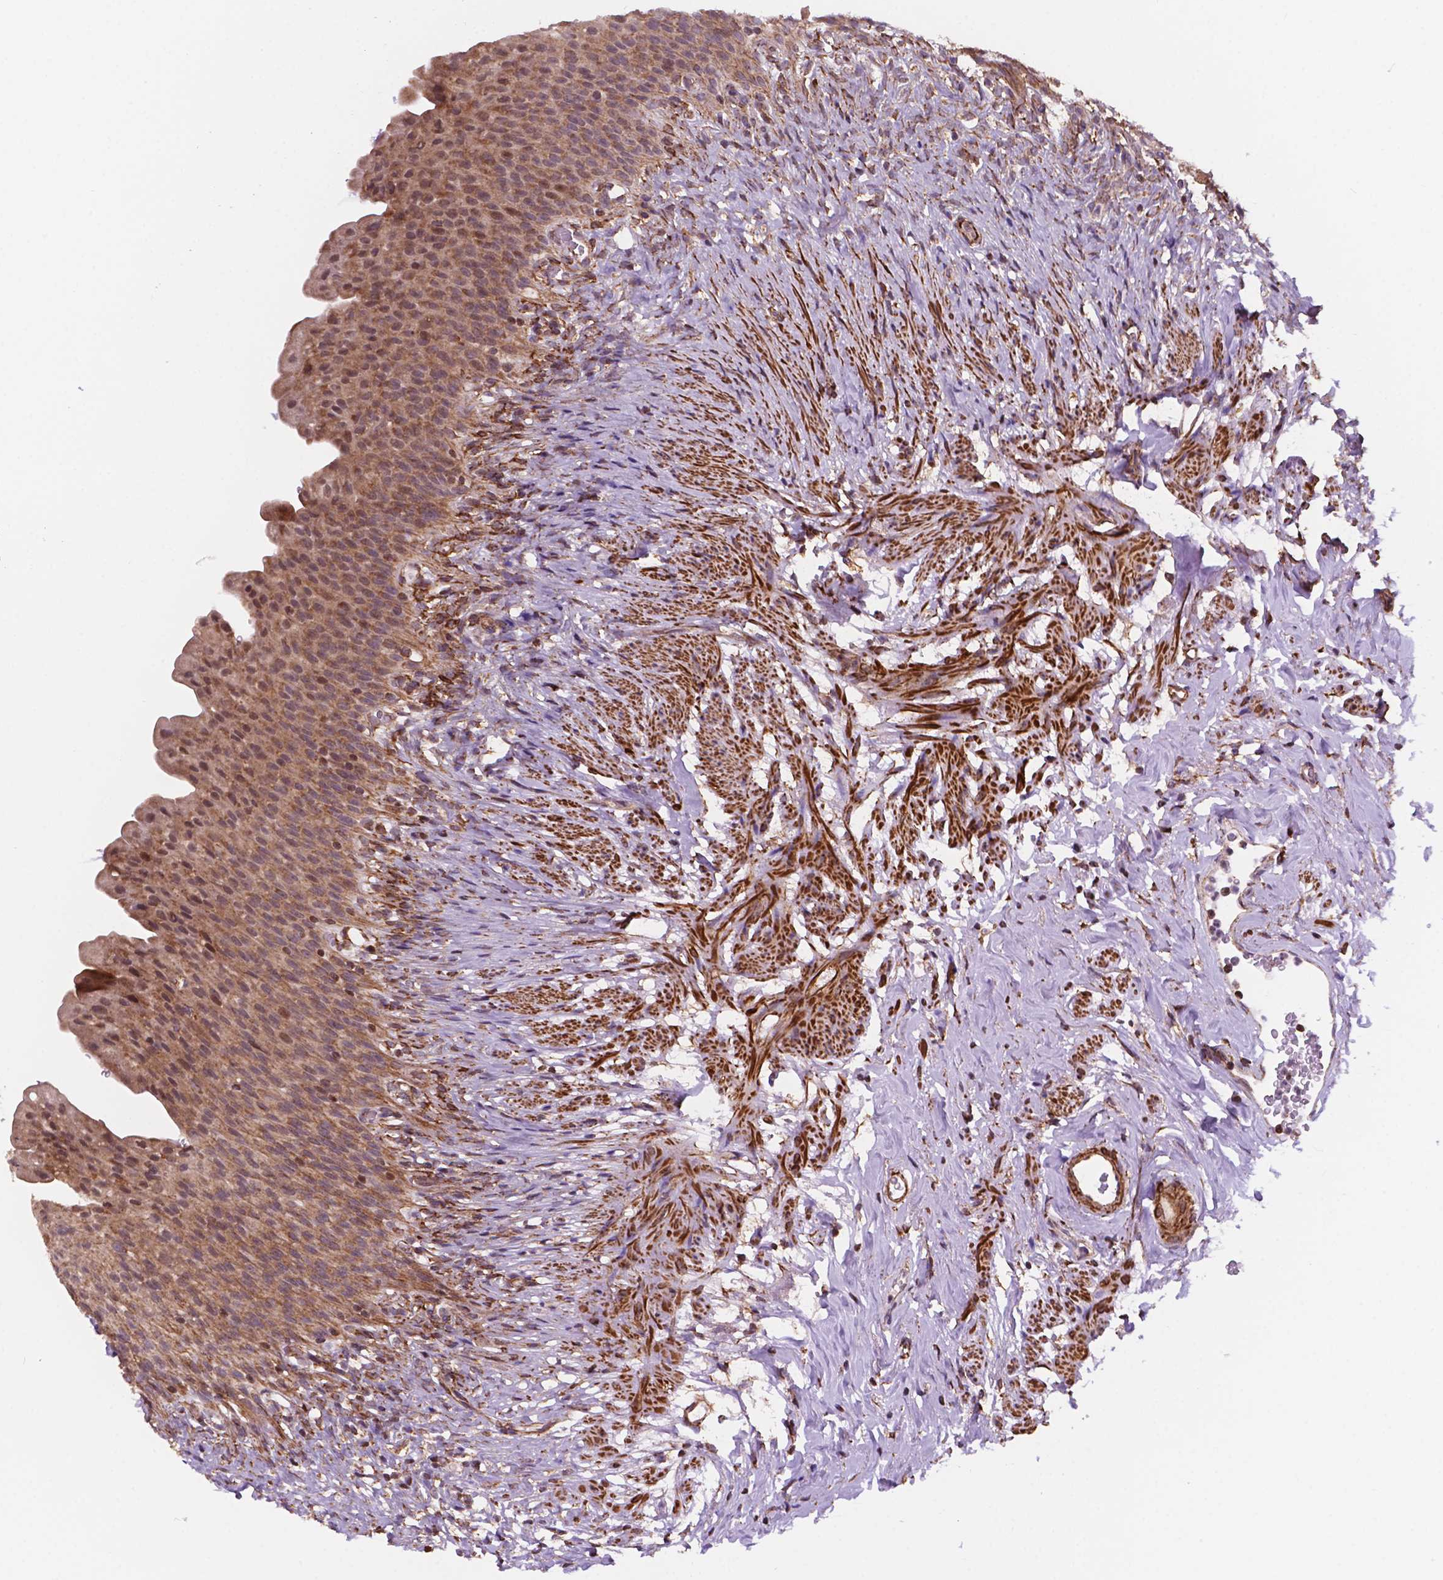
{"staining": {"intensity": "moderate", "quantity": ">75%", "location": "cytoplasmic/membranous"}, "tissue": "urinary bladder", "cell_type": "Urothelial cells", "image_type": "normal", "snomed": [{"axis": "morphology", "description": "Normal tissue, NOS"}, {"axis": "topography", "description": "Urinary bladder"}, {"axis": "topography", "description": "Prostate"}], "caption": "Brown immunohistochemical staining in normal human urinary bladder exhibits moderate cytoplasmic/membranous positivity in about >75% of urothelial cells. (Stains: DAB in brown, nuclei in blue, Microscopy: brightfield microscopy at high magnification).", "gene": "GEMIN4", "patient": {"sex": "male", "age": 76}}